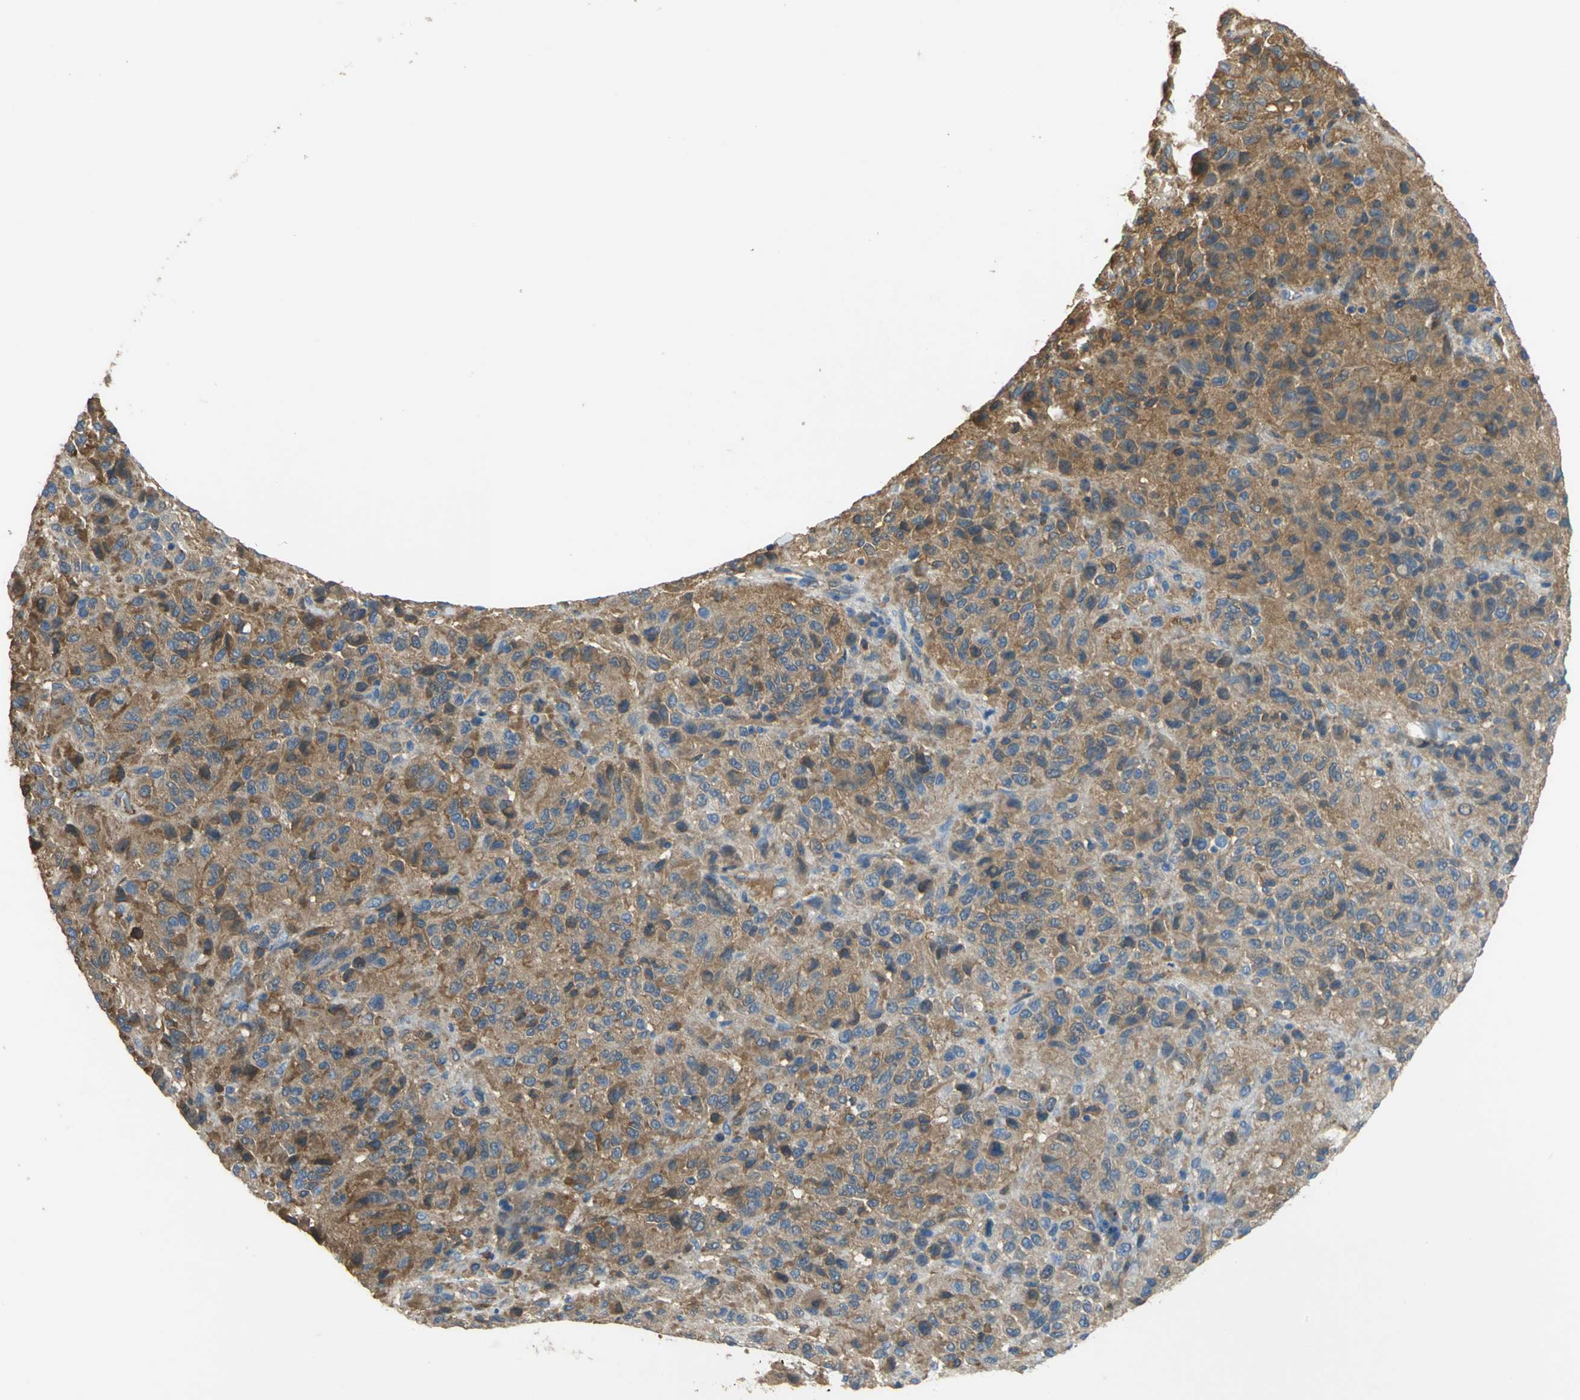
{"staining": {"intensity": "strong", "quantity": ">75%", "location": "cytoplasmic/membranous"}, "tissue": "melanoma", "cell_type": "Tumor cells", "image_type": "cancer", "snomed": [{"axis": "morphology", "description": "Malignant melanoma, Metastatic site"}, {"axis": "topography", "description": "Lung"}], "caption": "Immunohistochemical staining of malignant melanoma (metastatic site) demonstrates high levels of strong cytoplasmic/membranous protein staining in approximately >75% of tumor cells.", "gene": "GYG2", "patient": {"sex": "male", "age": 64}}